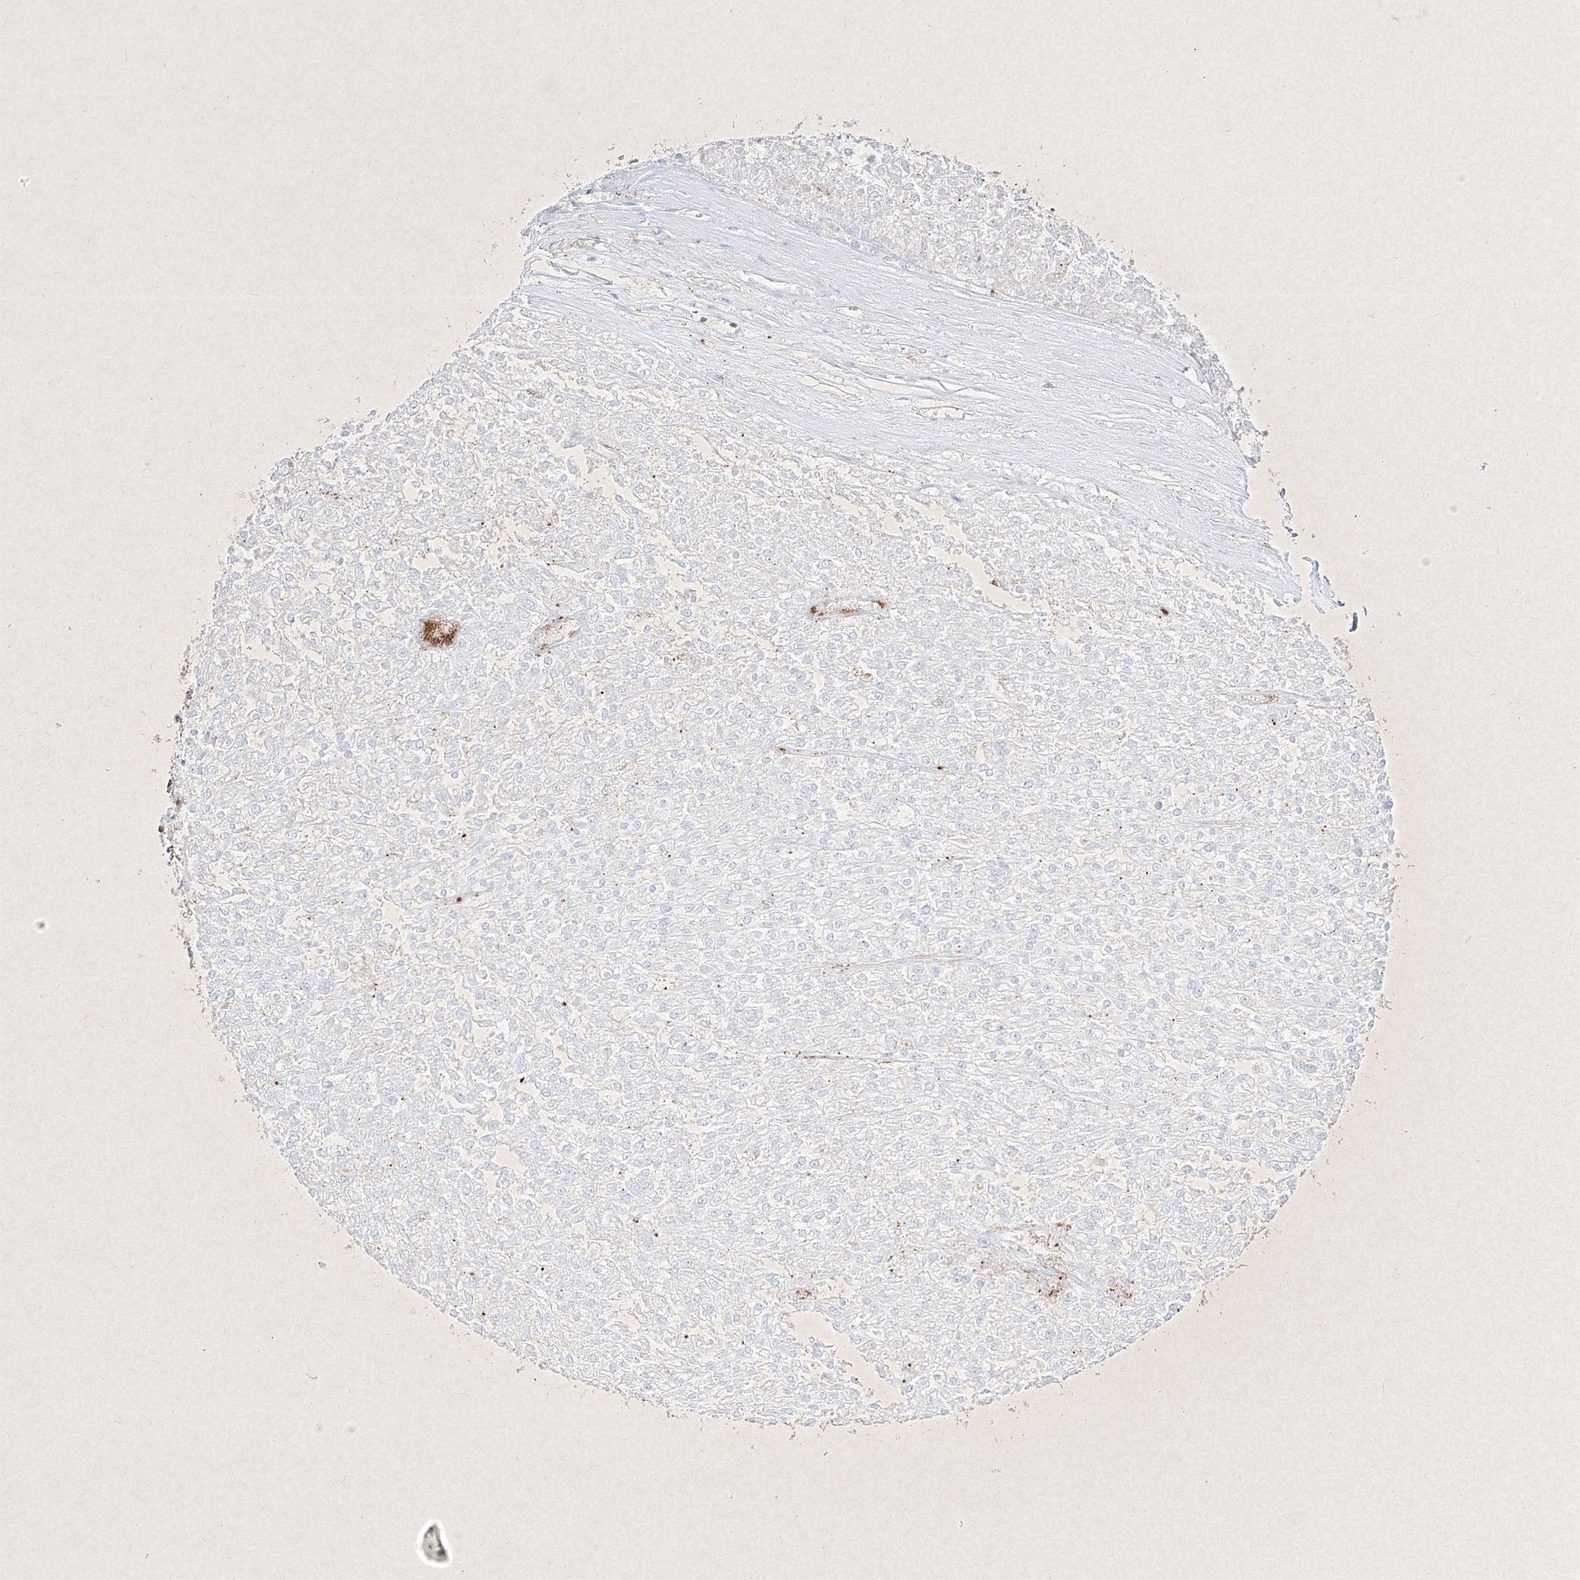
{"staining": {"intensity": "negative", "quantity": "none", "location": "none"}, "tissue": "renal cancer", "cell_type": "Tumor cells", "image_type": "cancer", "snomed": [{"axis": "morphology", "description": "Adenocarcinoma, NOS"}, {"axis": "topography", "description": "Kidney"}], "caption": "The photomicrograph exhibits no staining of tumor cells in renal cancer (adenocarcinoma).", "gene": "PSMB10", "patient": {"sex": "female", "age": 54}}